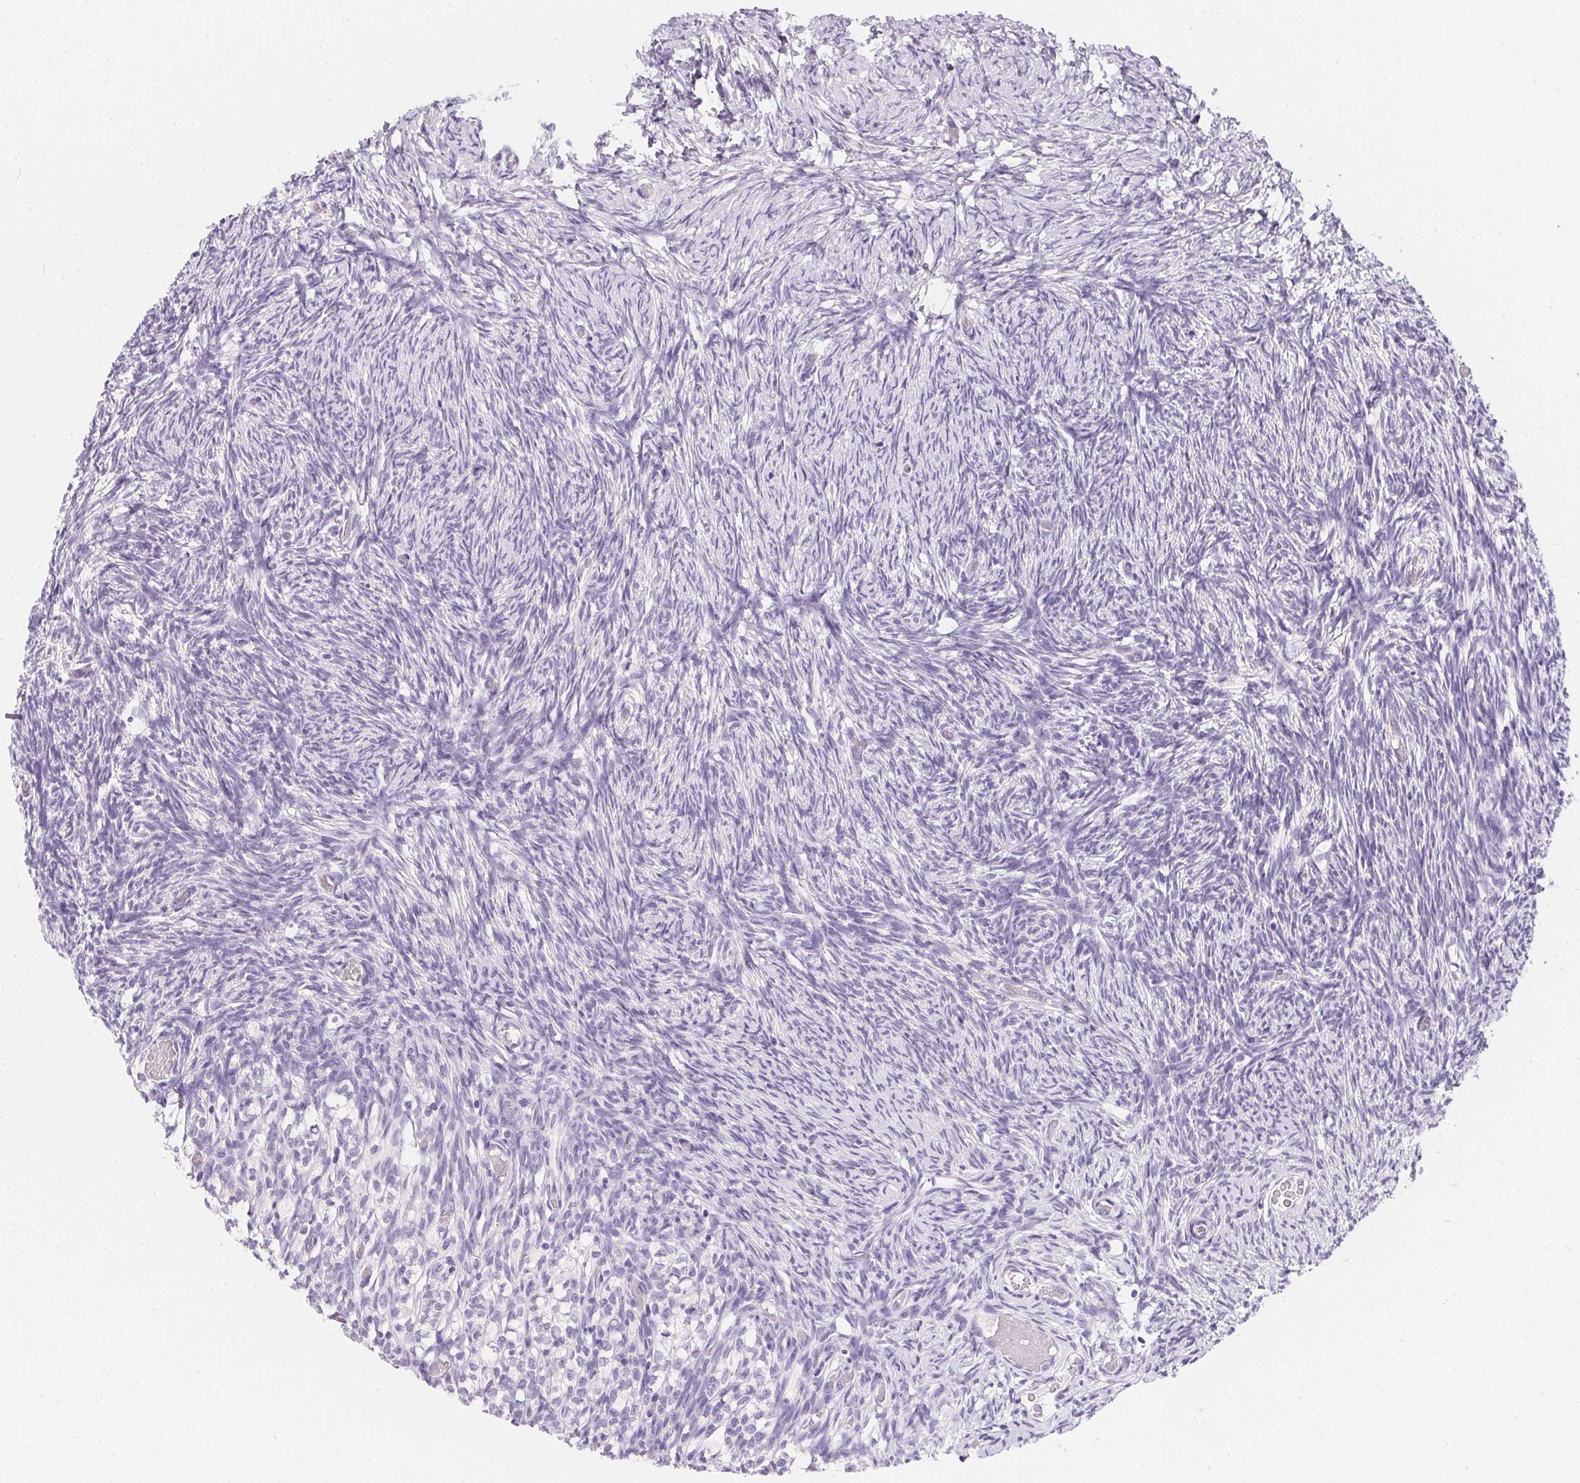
{"staining": {"intensity": "moderate", "quantity": "<25%", "location": "cytoplasmic/membranous"}, "tissue": "ovary", "cell_type": "Follicle cells", "image_type": "normal", "snomed": [{"axis": "morphology", "description": "Normal tissue, NOS"}, {"axis": "topography", "description": "Ovary"}], "caption": "Human ovary stained for a protein (brown) demonstrates moderate cytoplasmic/membranous positive positivity in approximately <25% of follicle cells.", "gene": "AQP5", "patient": {"sex": "female", "age": 39}}